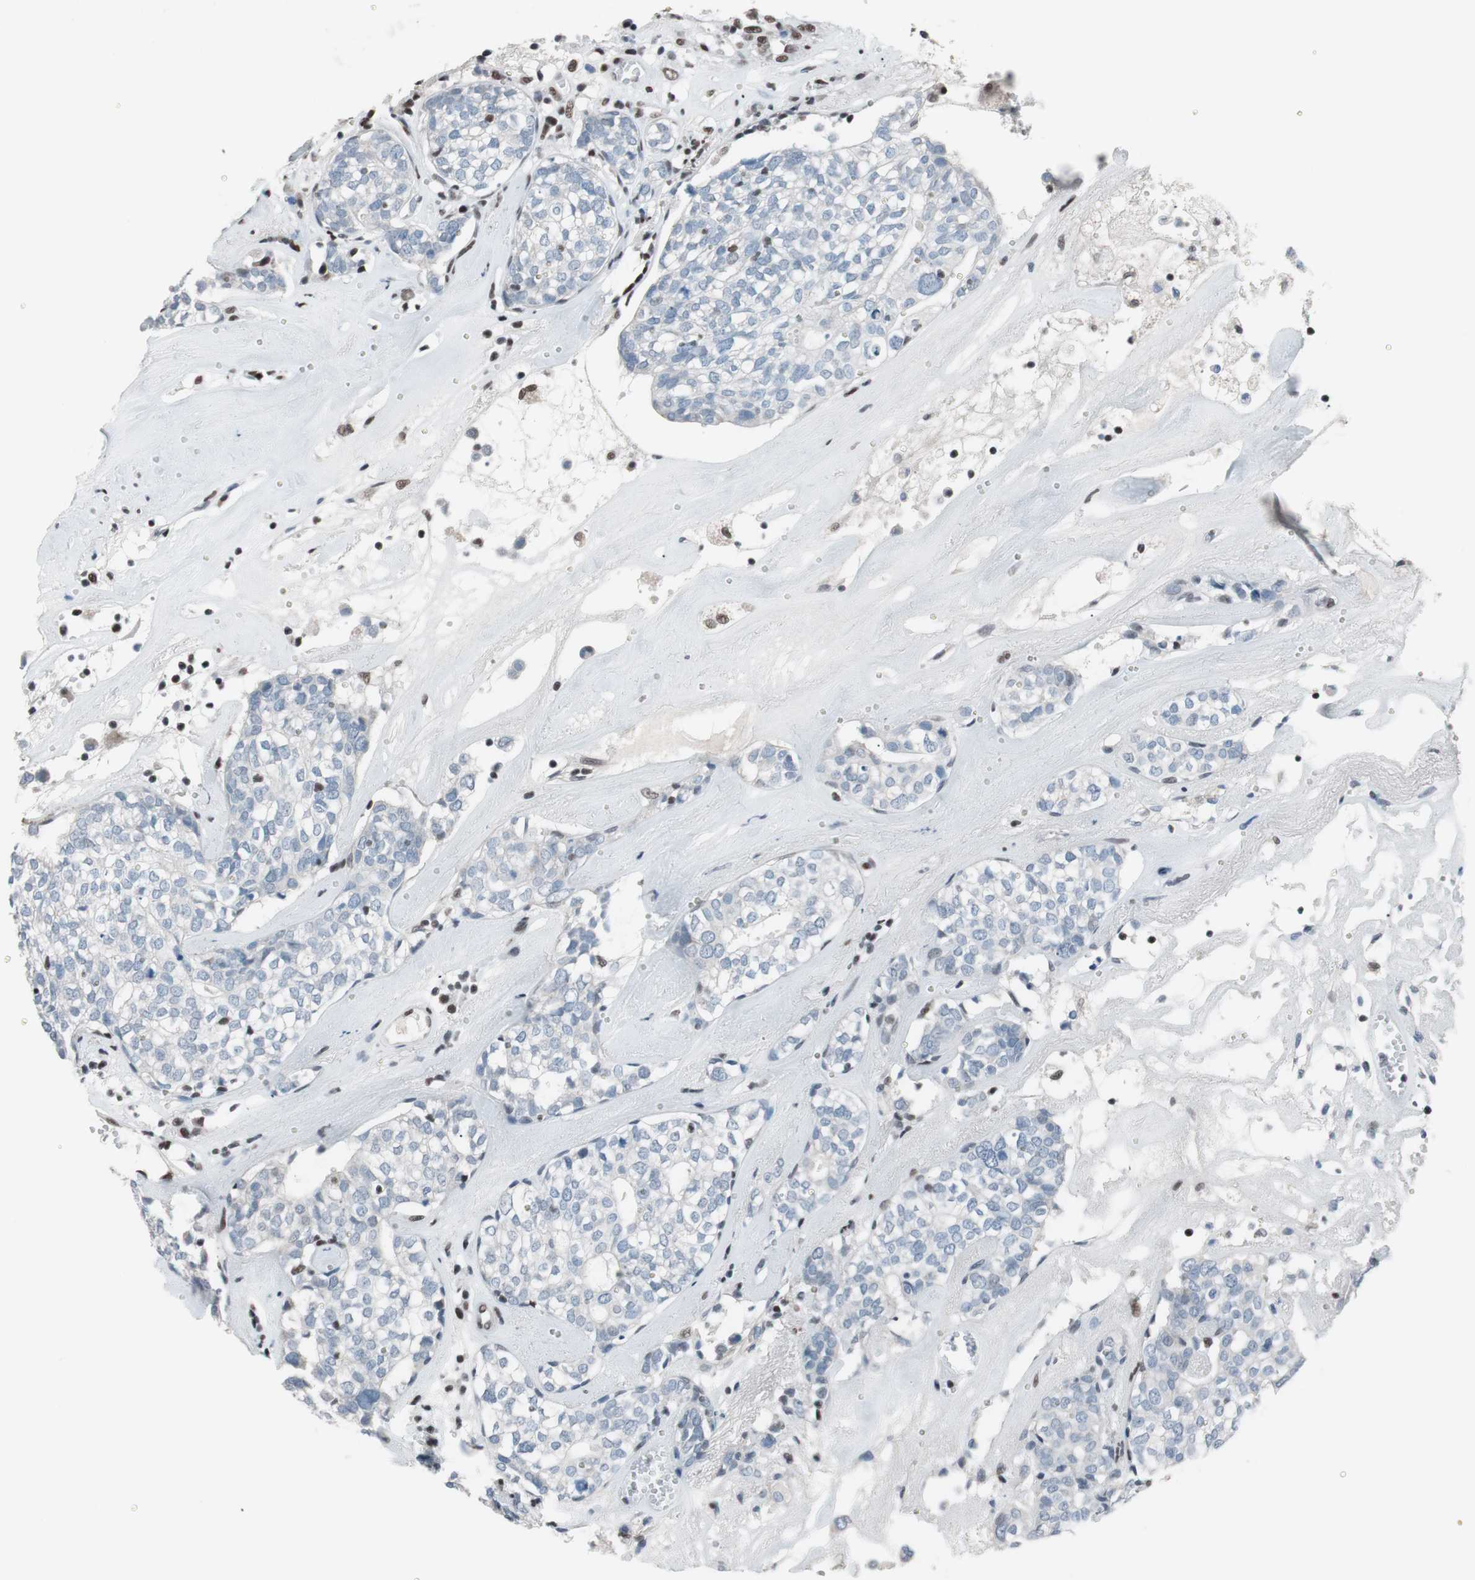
{"staining": {"intensity": "negative", "quantity": "none", "location": "none"}, "tissue": "head and neck cancer", "cell_type": "Tumor cells", "image_type": "cancer", "snomed": [{"axis": "morphology", "description": "Adenocarcinoma, NOS"}, {"axis": "topography", "description": "Salivary gland"}, {"axis": "topography", "description": "Head-Neck"}], "caption": "Tumor cells show no significant staining in head and neck adenocarcinoma.", "gene": "ARID1A", "patient": {"sex": "female", "age": 65}}